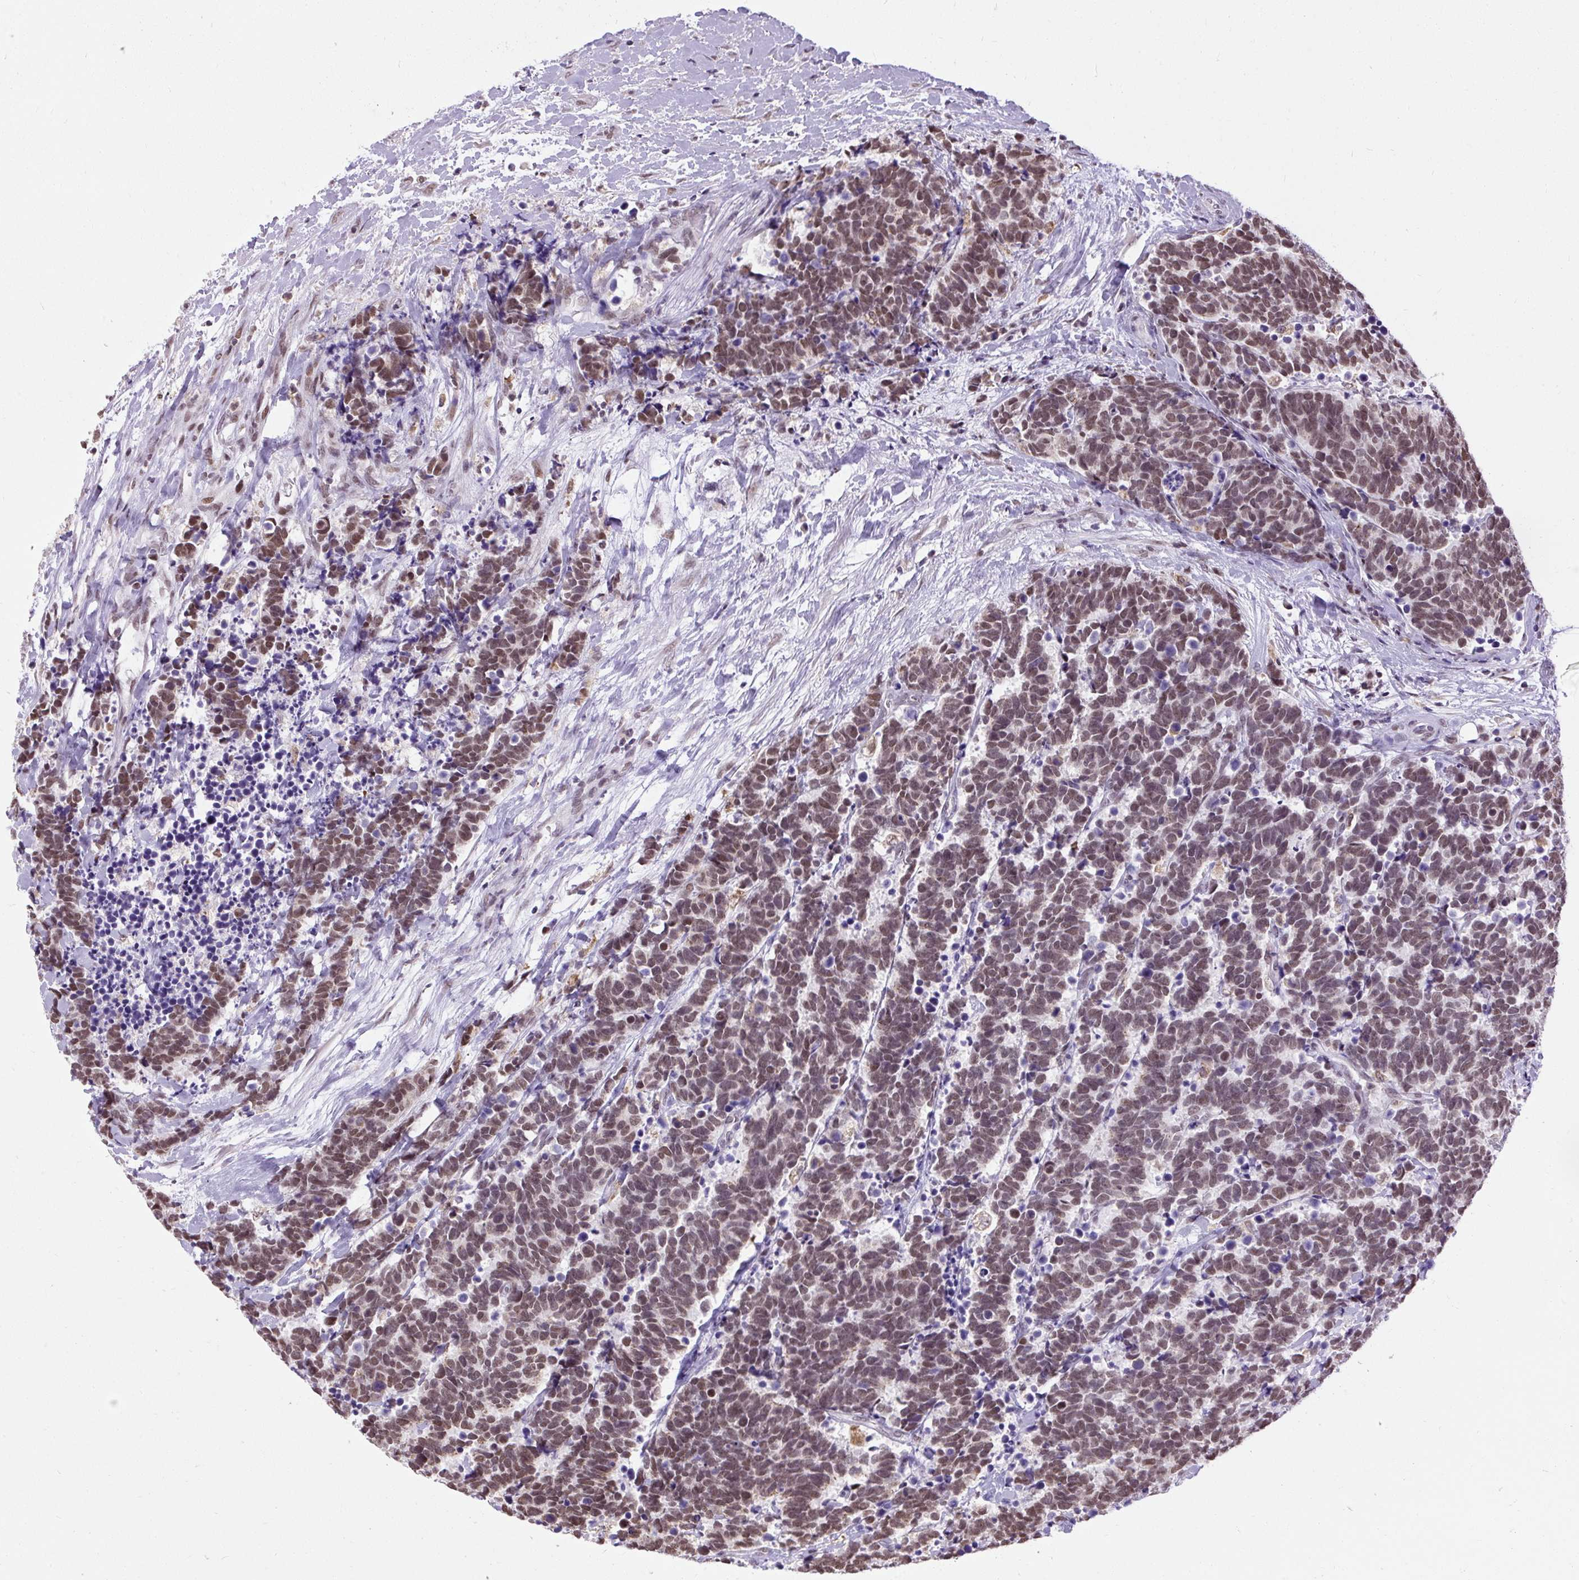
{"staining": {"intensity": "moderate", "quantity": ">75%", "location": "nuclear"}, "tissue": "carcinoid", "cell_type": "Tumor cells", "image_type": "cancer", "snomed": [{"axis": "morphology", "description": "Carcinoma, NOS"}, {"axis": "morphology", "description": "Carcinoid, malignant, NOS"}, {"axis": "topography", "description": "Prostate"}], "caption": "Tumor cells show medium levels of moderate nuclear staining in approximately >75% of cells in carcinoid. Using DAB (brown) and hematoxylin (blue) stains, captured at high magnification using brightfield microscopy.", "gene": "ZNF672", "patient": {"sex": "male", "age": 57}}